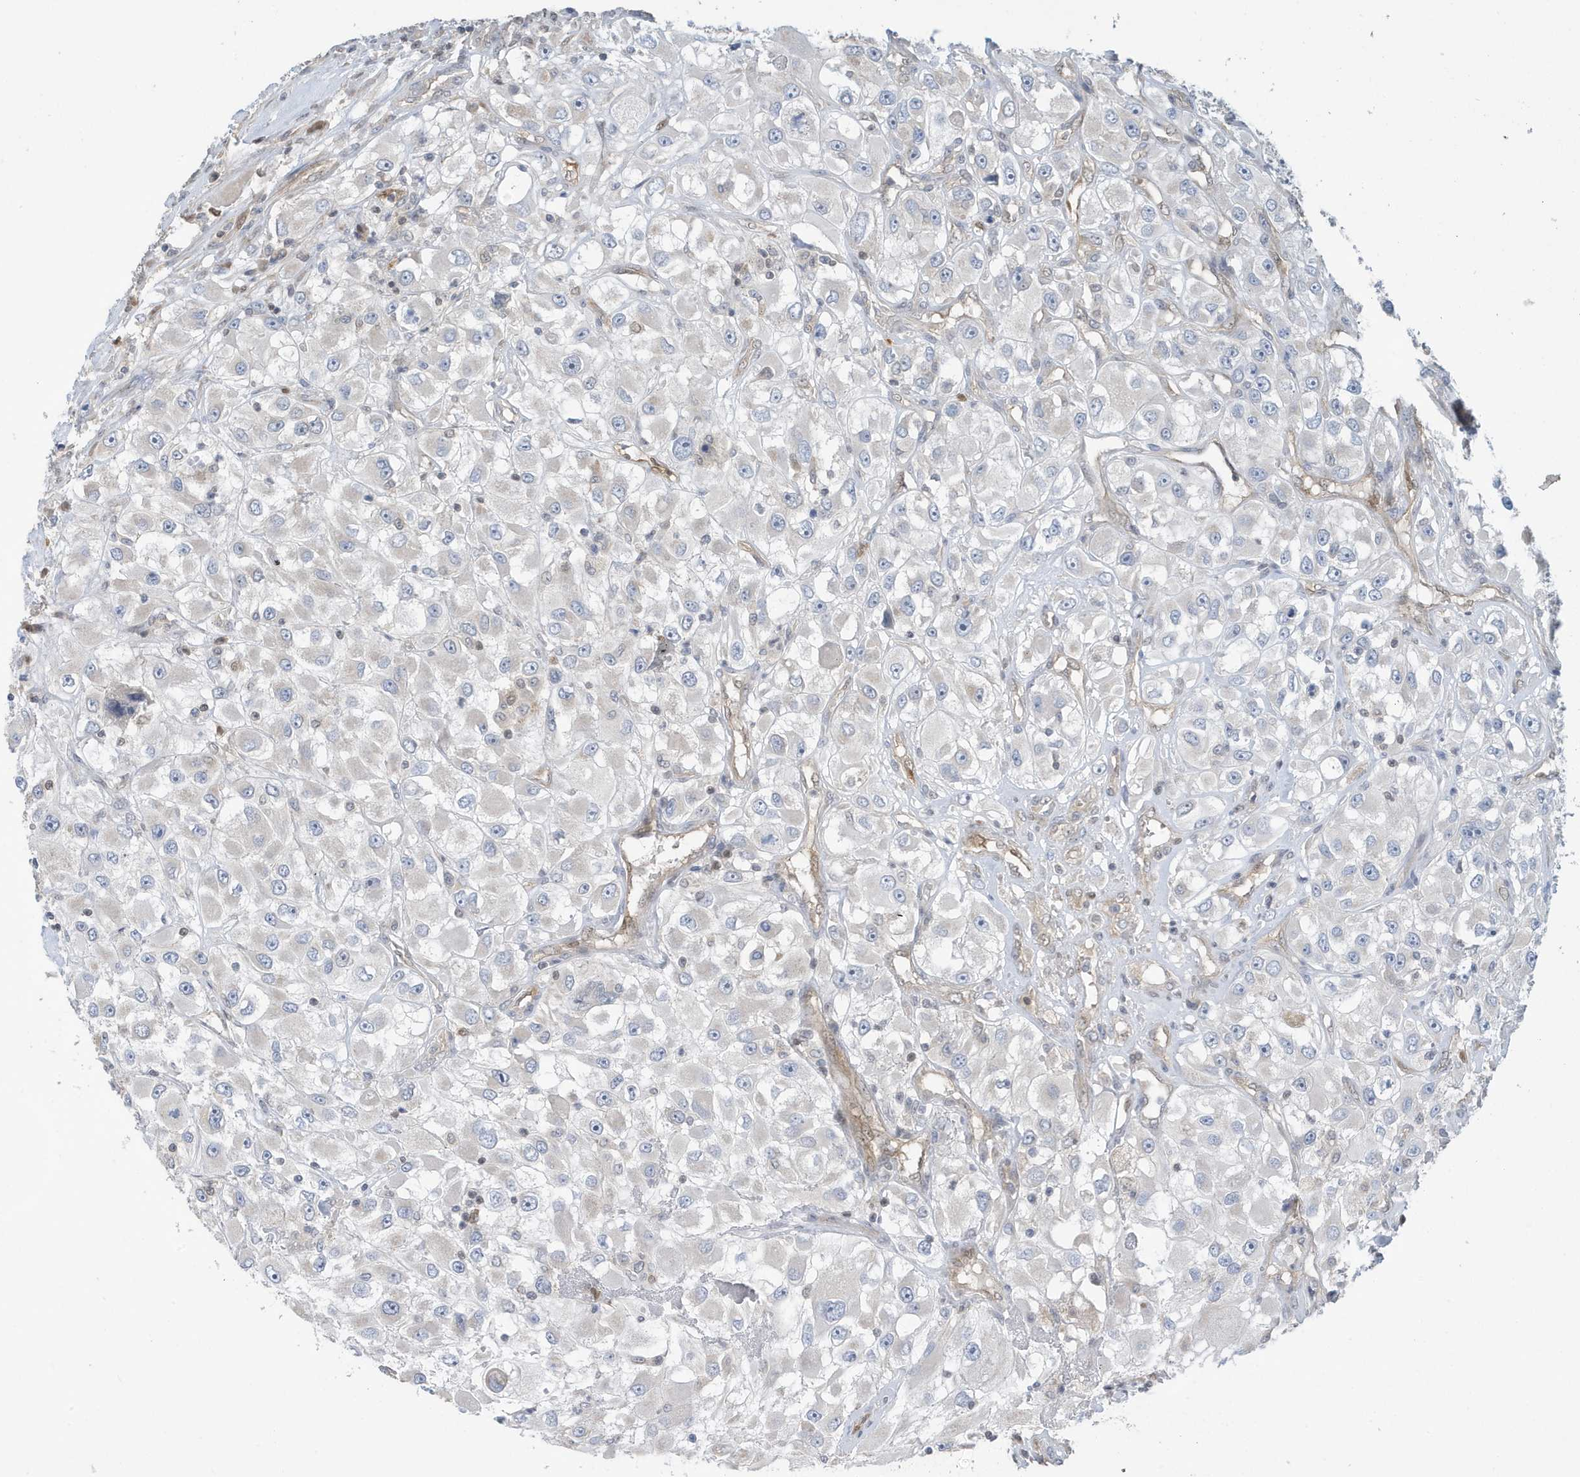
{"staining": {"intensity": "negative", "quantity": "none", "location": "none"}, "tissue": "renal cancer", "cell_type": "Tumor cells", "image_type": "cancer", "snomed": [{"axis": "morphology", "description": "Adenocarcinoma, NOS"}, {"axis": "topography", "description": "Kidney"}], "caption": "An image of adenocarcinoma (renal) stained for a protein reveals no brown staining in tumor cells. (Immunohistochemistry, brightfield microscopy, high magnification).", "gene": "NCOA7", "patient": {"sex": "female", "age": 52}}